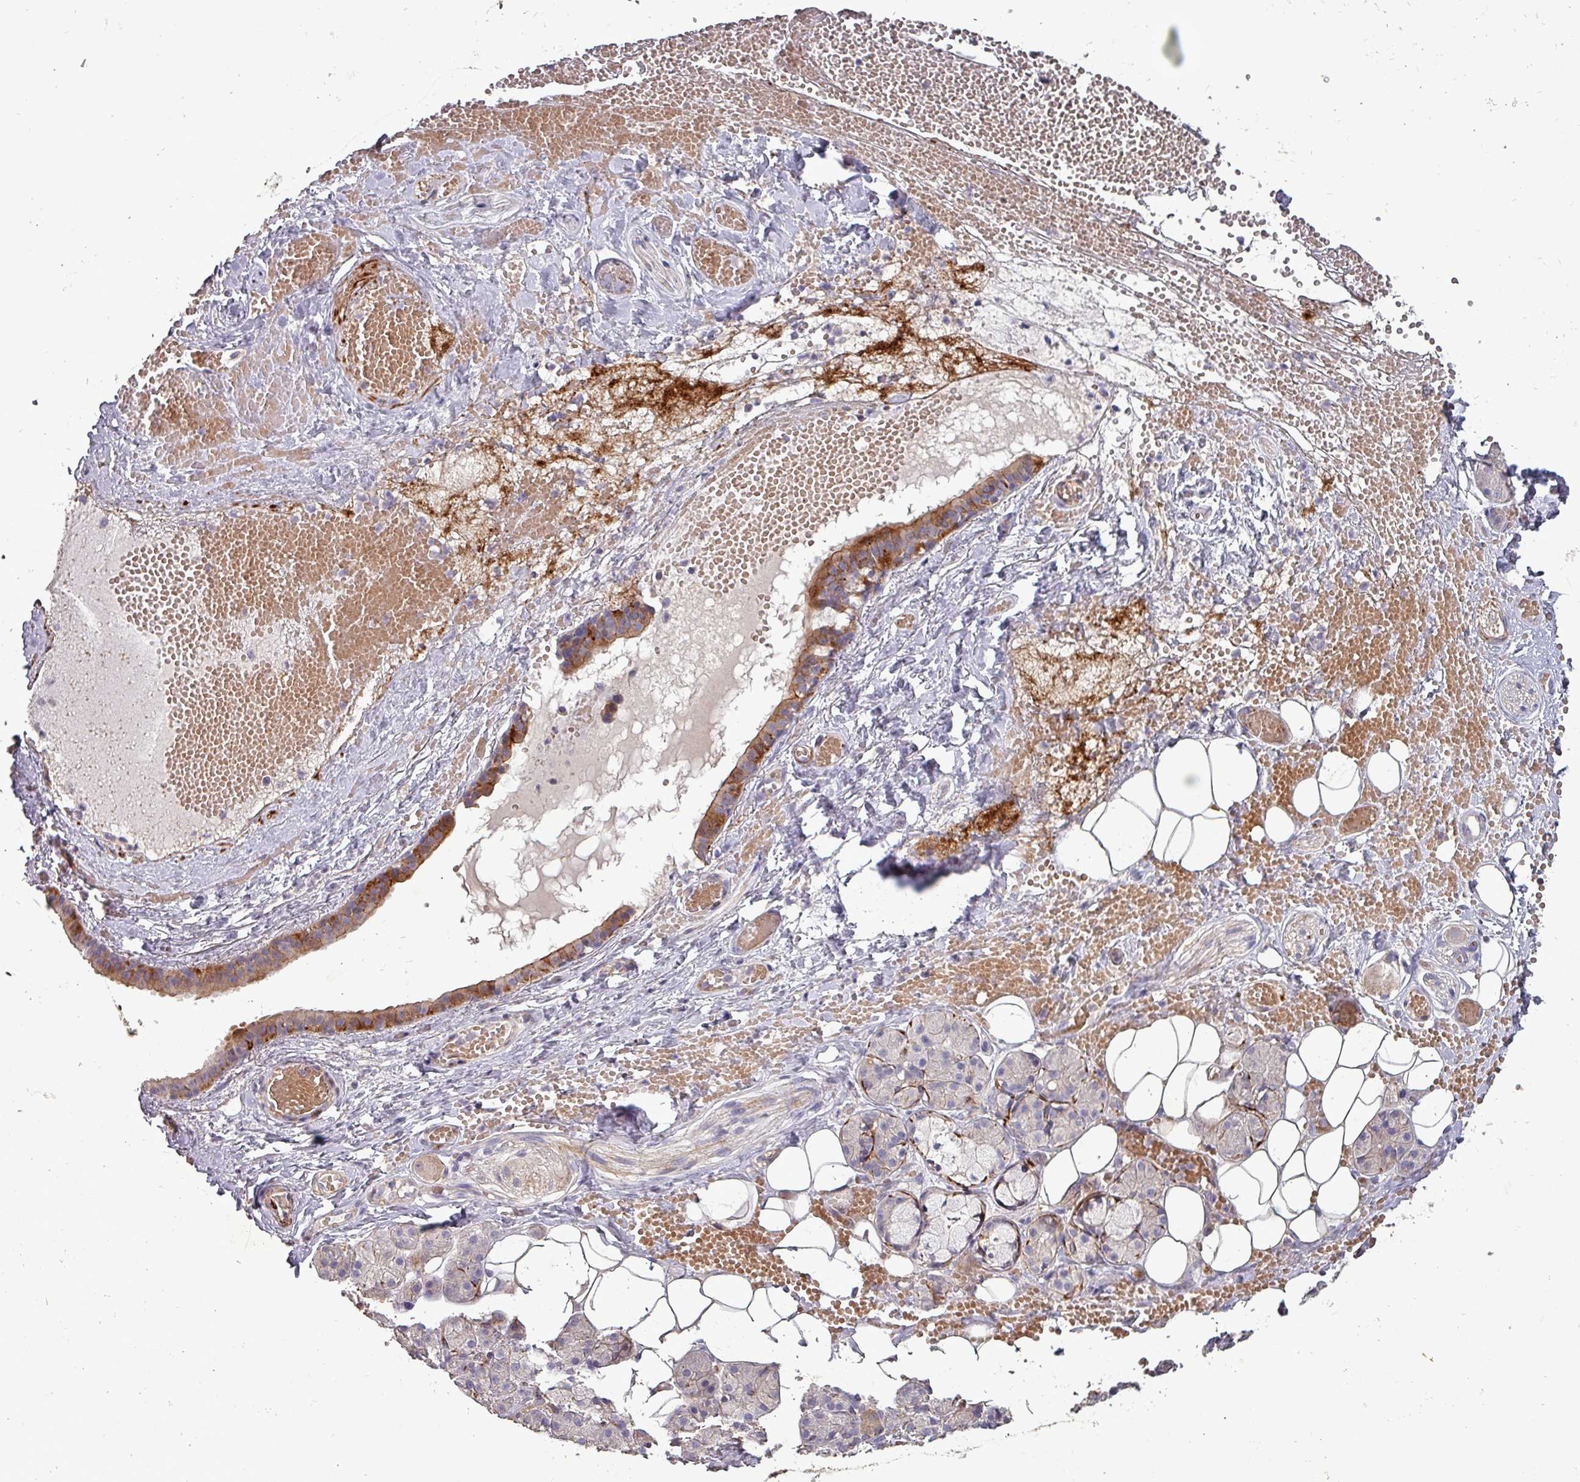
{"staining": {"intensity": "moderate", "quantity": "<25%", "location": "cytoplasmic/membranous"}, "tissue": "salivary gland", "cell_type": "Glandular cells", "image_type": "normal", "snomed": [{"axis": "morphology", "description": "Normal tissue, NOS"}, {"axis": "topography", "description": "Salivary gland"}], "caption": "Approximately <25% of glandular cells in normal human salivary gland exhibit moderate cytoplasmic/membranous protein expression as visualized by brown immunohistochemical staining.", "gene": "TPRA1", "patient": {"sex": "male", "age": 63}}